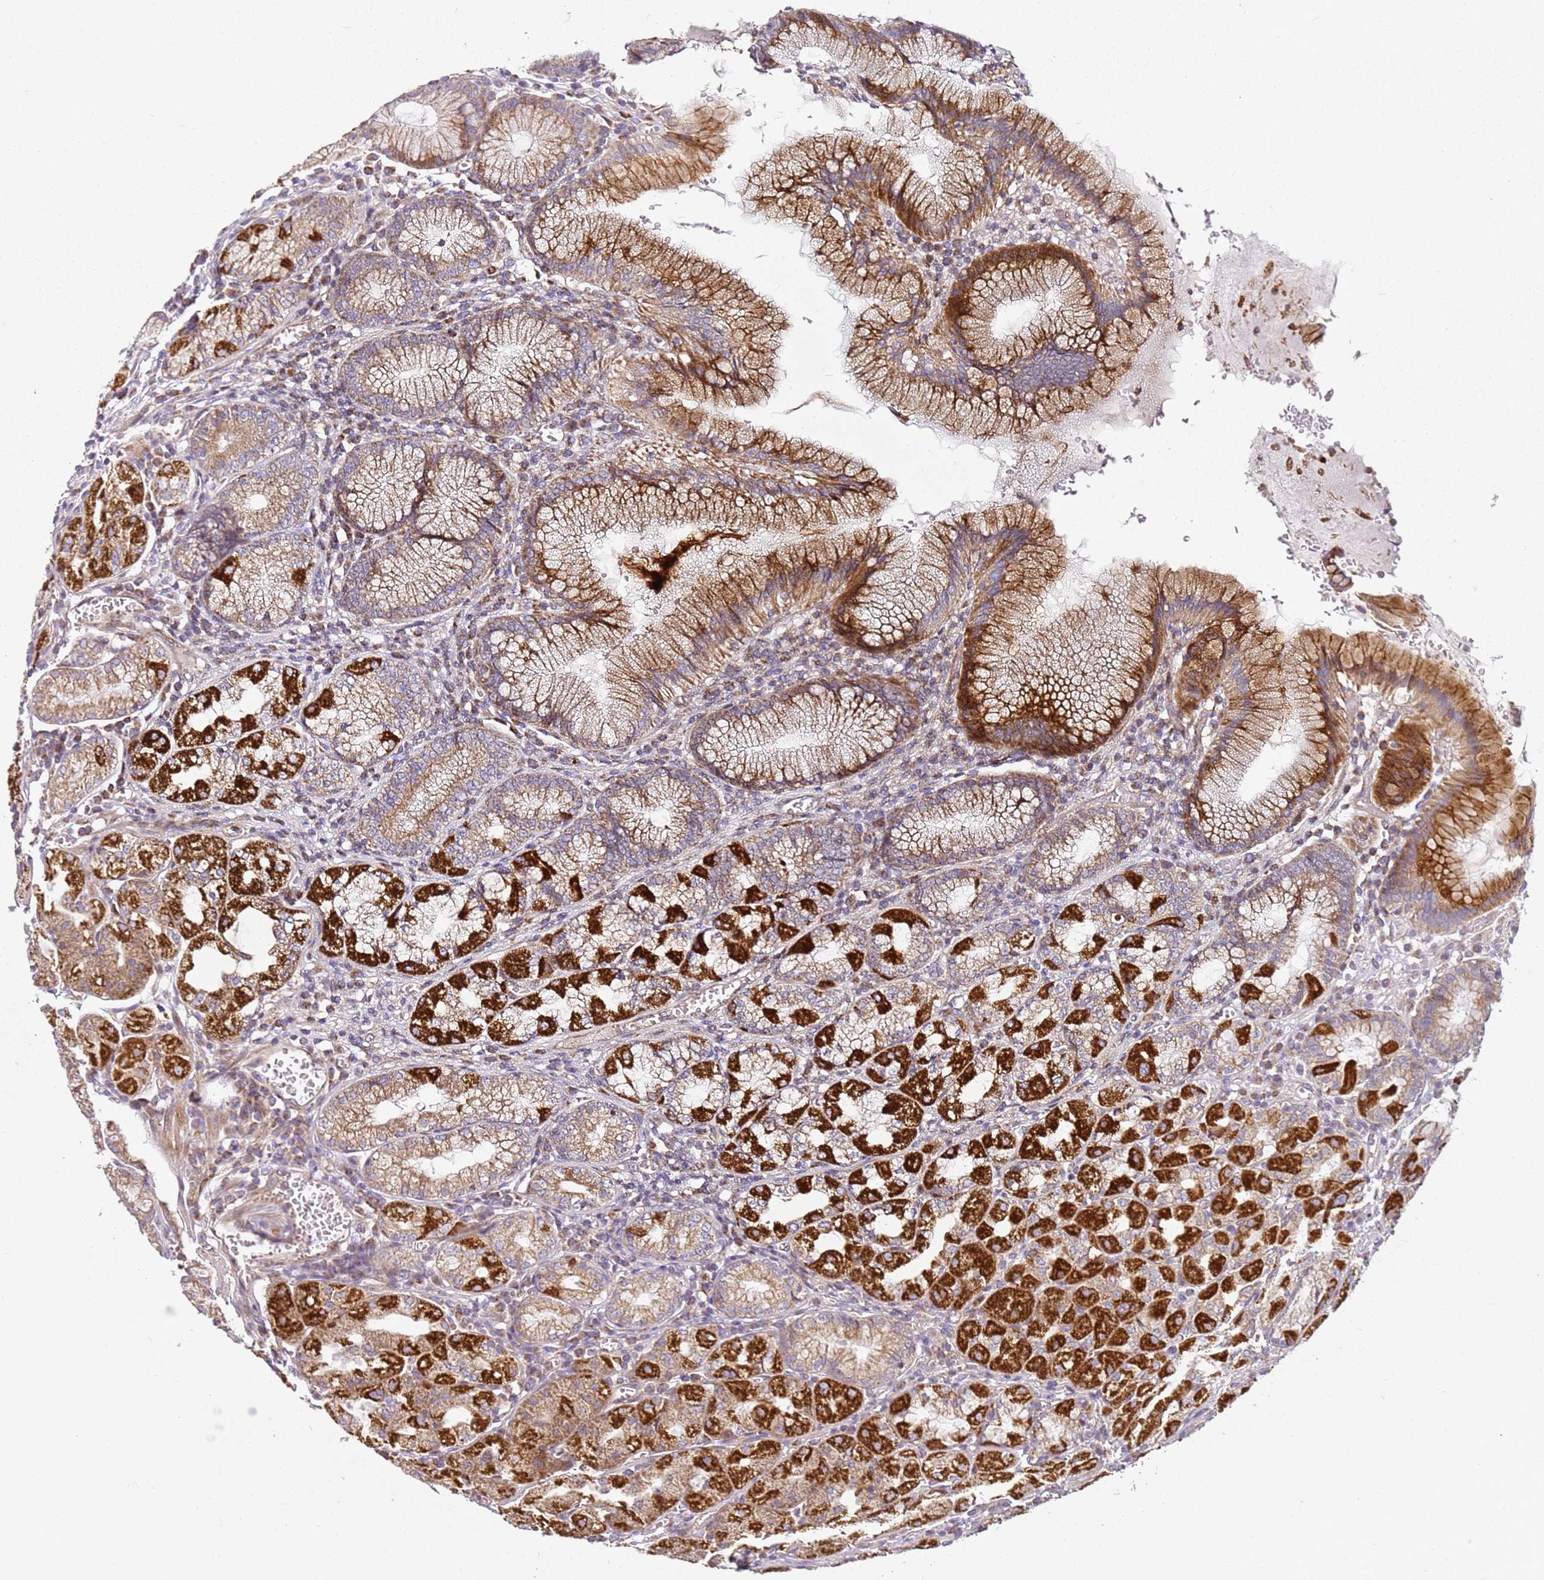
{"staining": {"intensity": "strong", "quantity": ">75%", "location": "cytoplasmic/membranous"}, "tissue": "stomach", "cell_type": "Glandular cells", "image_type": "normal", "snomed": [{"axis": "morphology", "description": "Normal tissue, NOS"}, {"axis": "topography", "description": "Stomach"}], "caption": "The photomicrograph demonstrates immunohistochemical staining of benign stomach. There is strong cytoplasmic/membranous positivity is identified in approximately >75% of glandular cells.", "gene": "TMEM200C", "patient": {"sex": "male", "age": 55}}